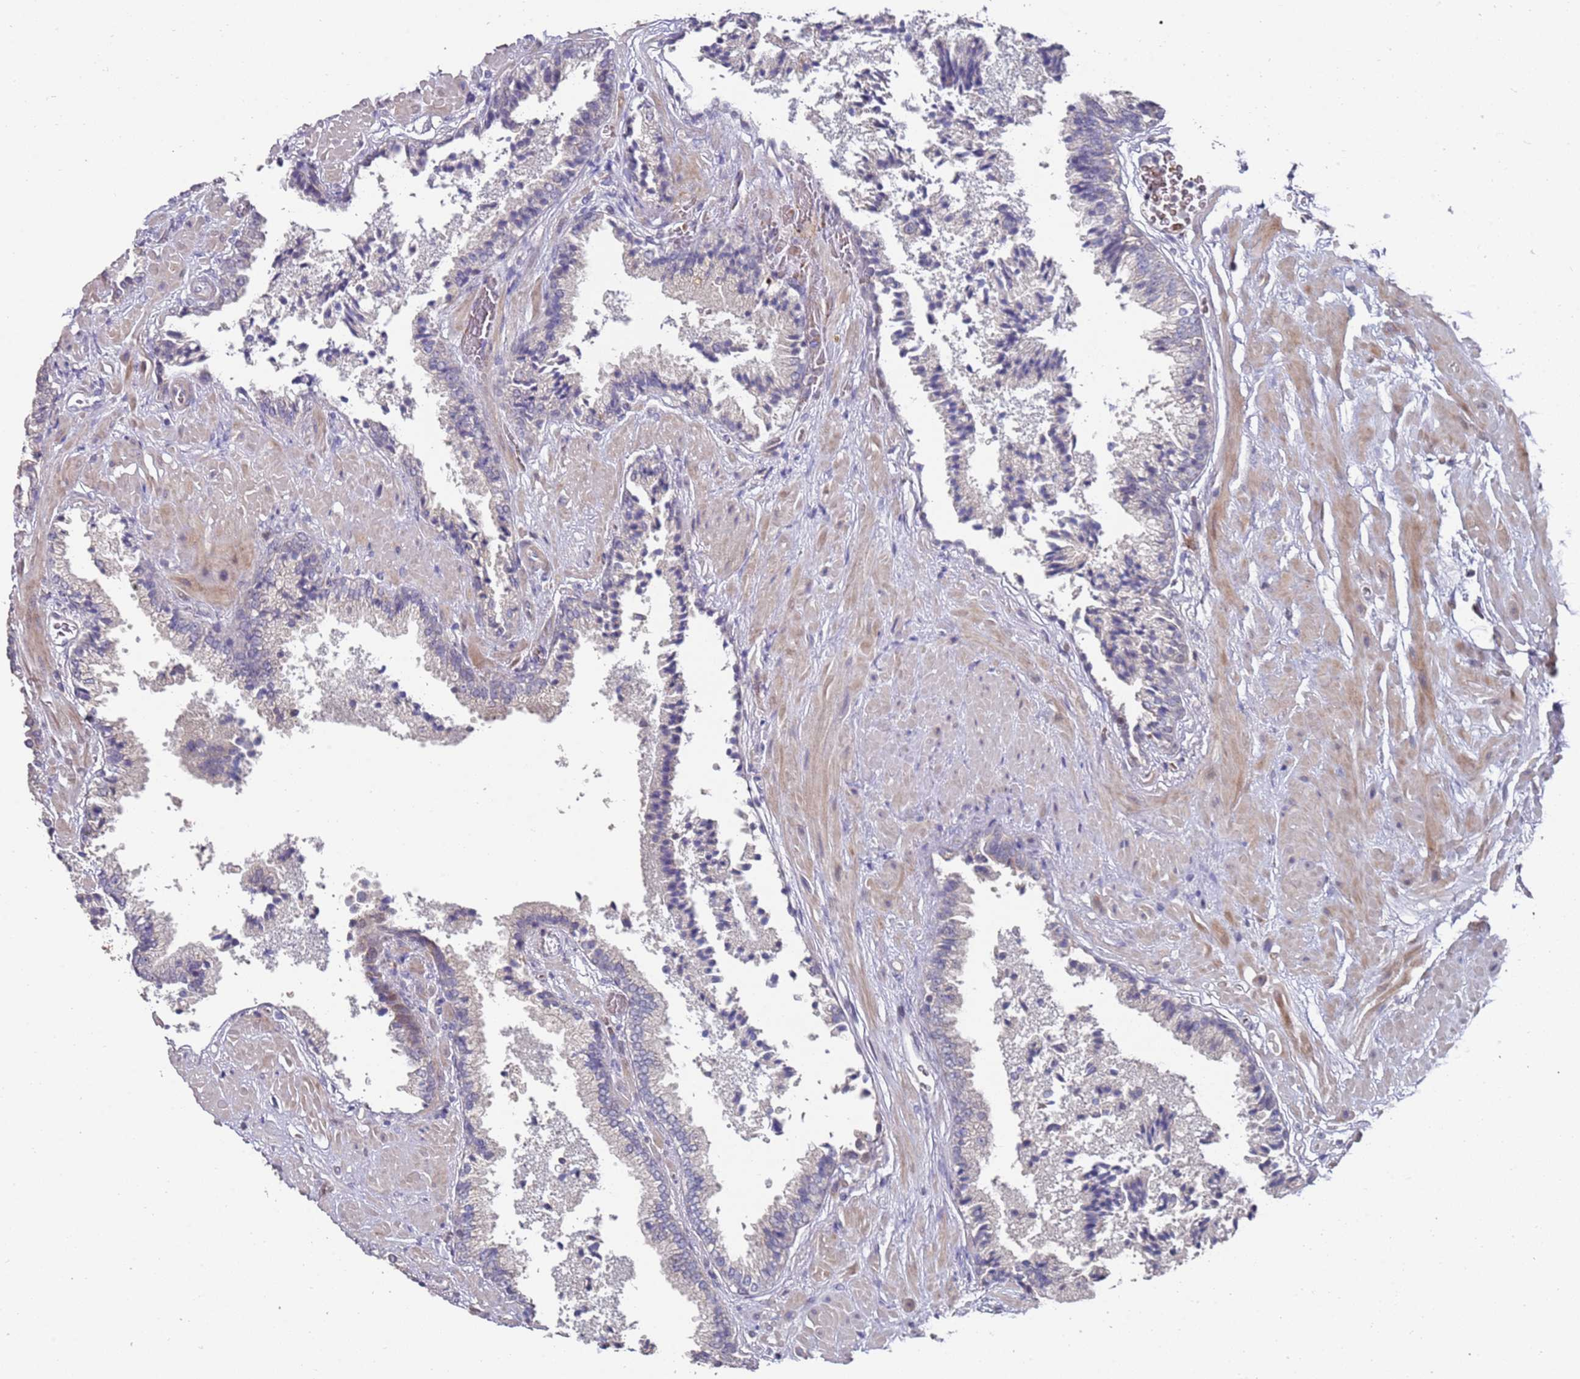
{"staining": {"intensity": "negative", "quantity": "none", "location": "none"}, "tissue": "prostate cancer", "cell_type": "Tumor cells", "image_type": "cancer", "snomed": [{"axis": "morphology", "description": "Adenocarcinoma, High grade"}, {"axis": "topography", "description": "Prostate"}], "caption": "An image of prostate cancer stained for a protein exhibits no brown staining in tumor cells.", "gene": "LACC1", "patient": {"sex": "male", "age": 71}}